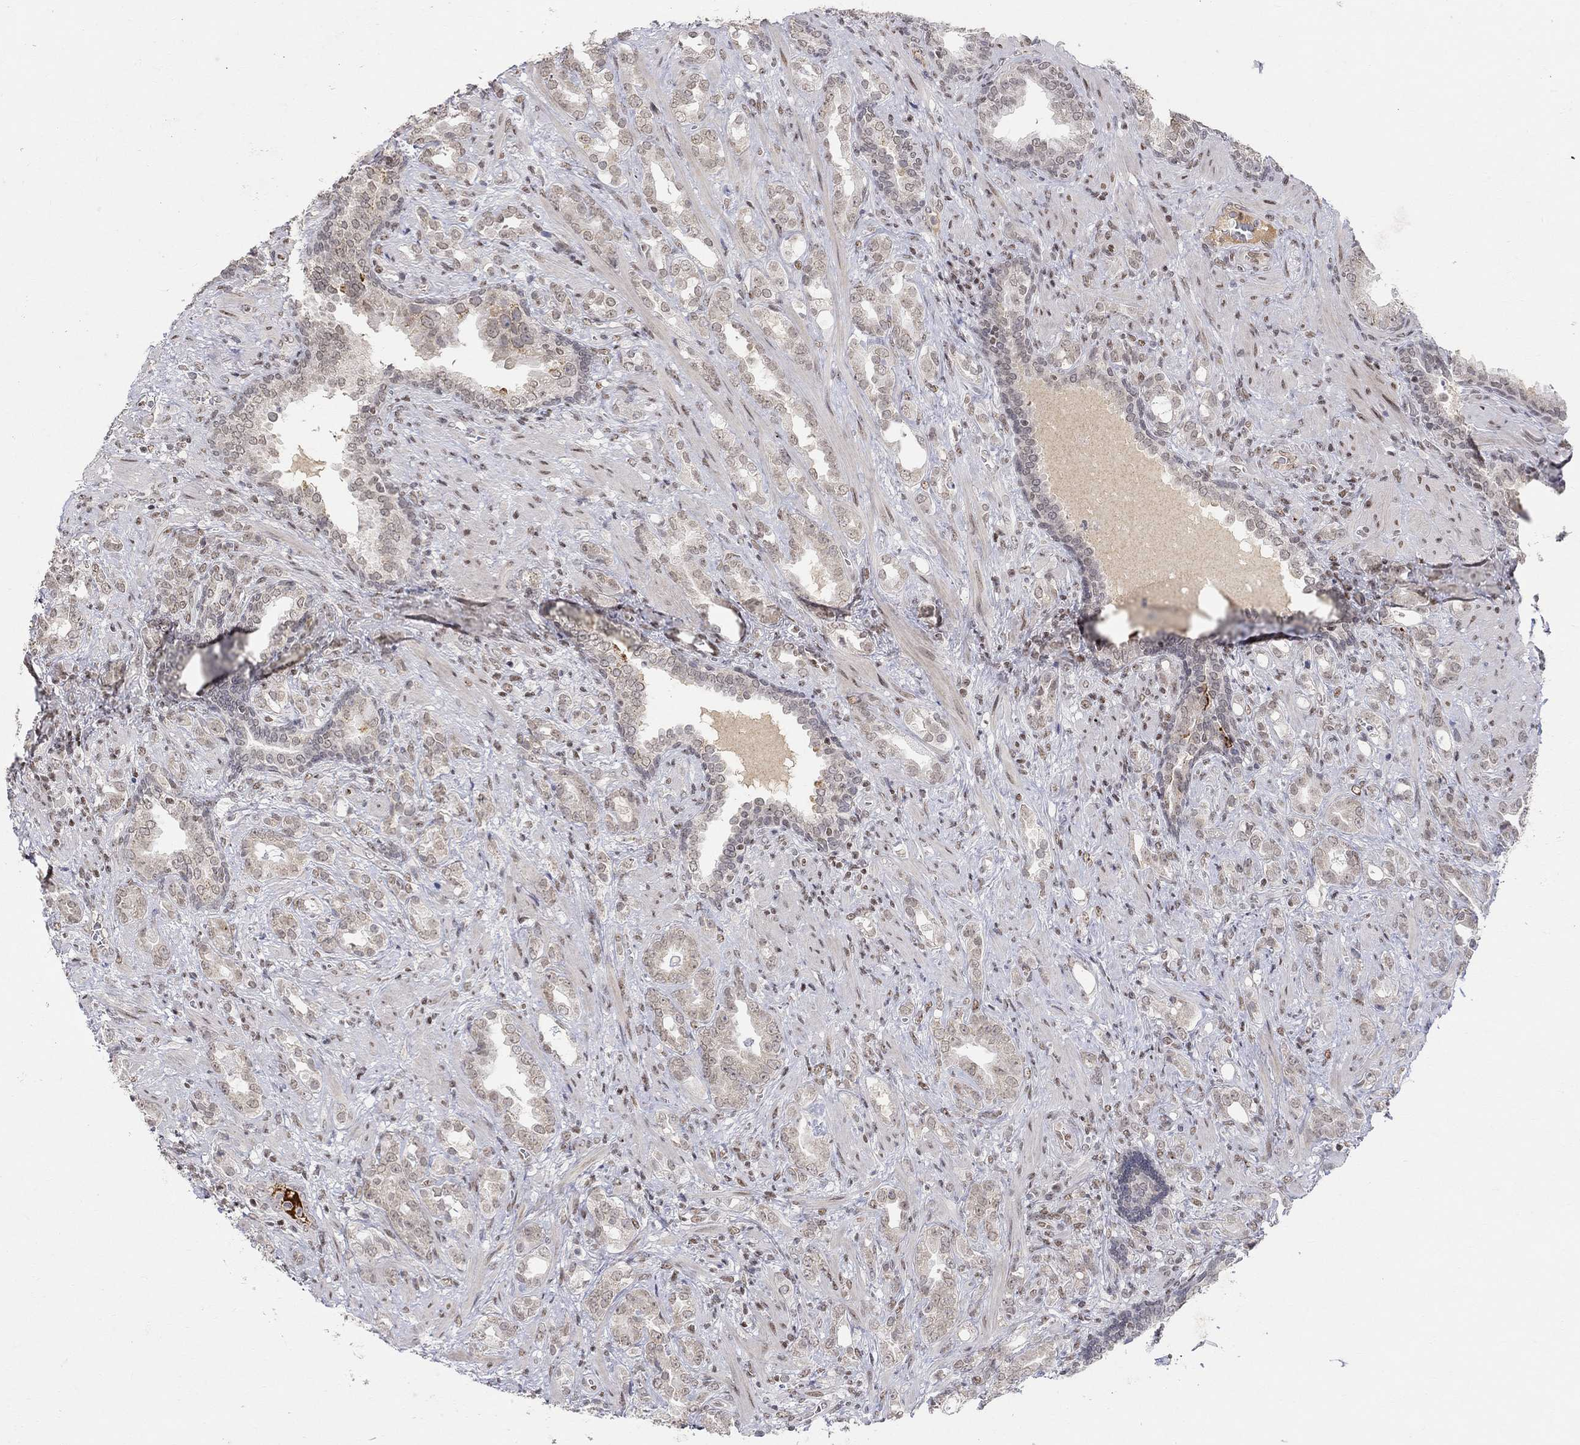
{"staining": {"intensity": "negative", "quantity": "none", "location": "none"}, "tissue": "prostate cancer", "cell_type": "Tumor cells", "image_type": "cancer", "snomed": [{"axis": "morphology", "description": "Adenocarcinoma, NOS"}, {"axis": "topography", "description": "Prostate"}], "caption": "Prostate adenocarcinoma was stained to show a protein in brown. There is no significant positivity in tumor cells. The staining was performed using DAB (3,3'-diaminobenzidine) to visualize the protein expression in brown, while the nuclei were stained in blue with hematoxylin (Magnification: 20x).", "gene": "KLF12", "patient": {"sex": "male", "age": 57}}